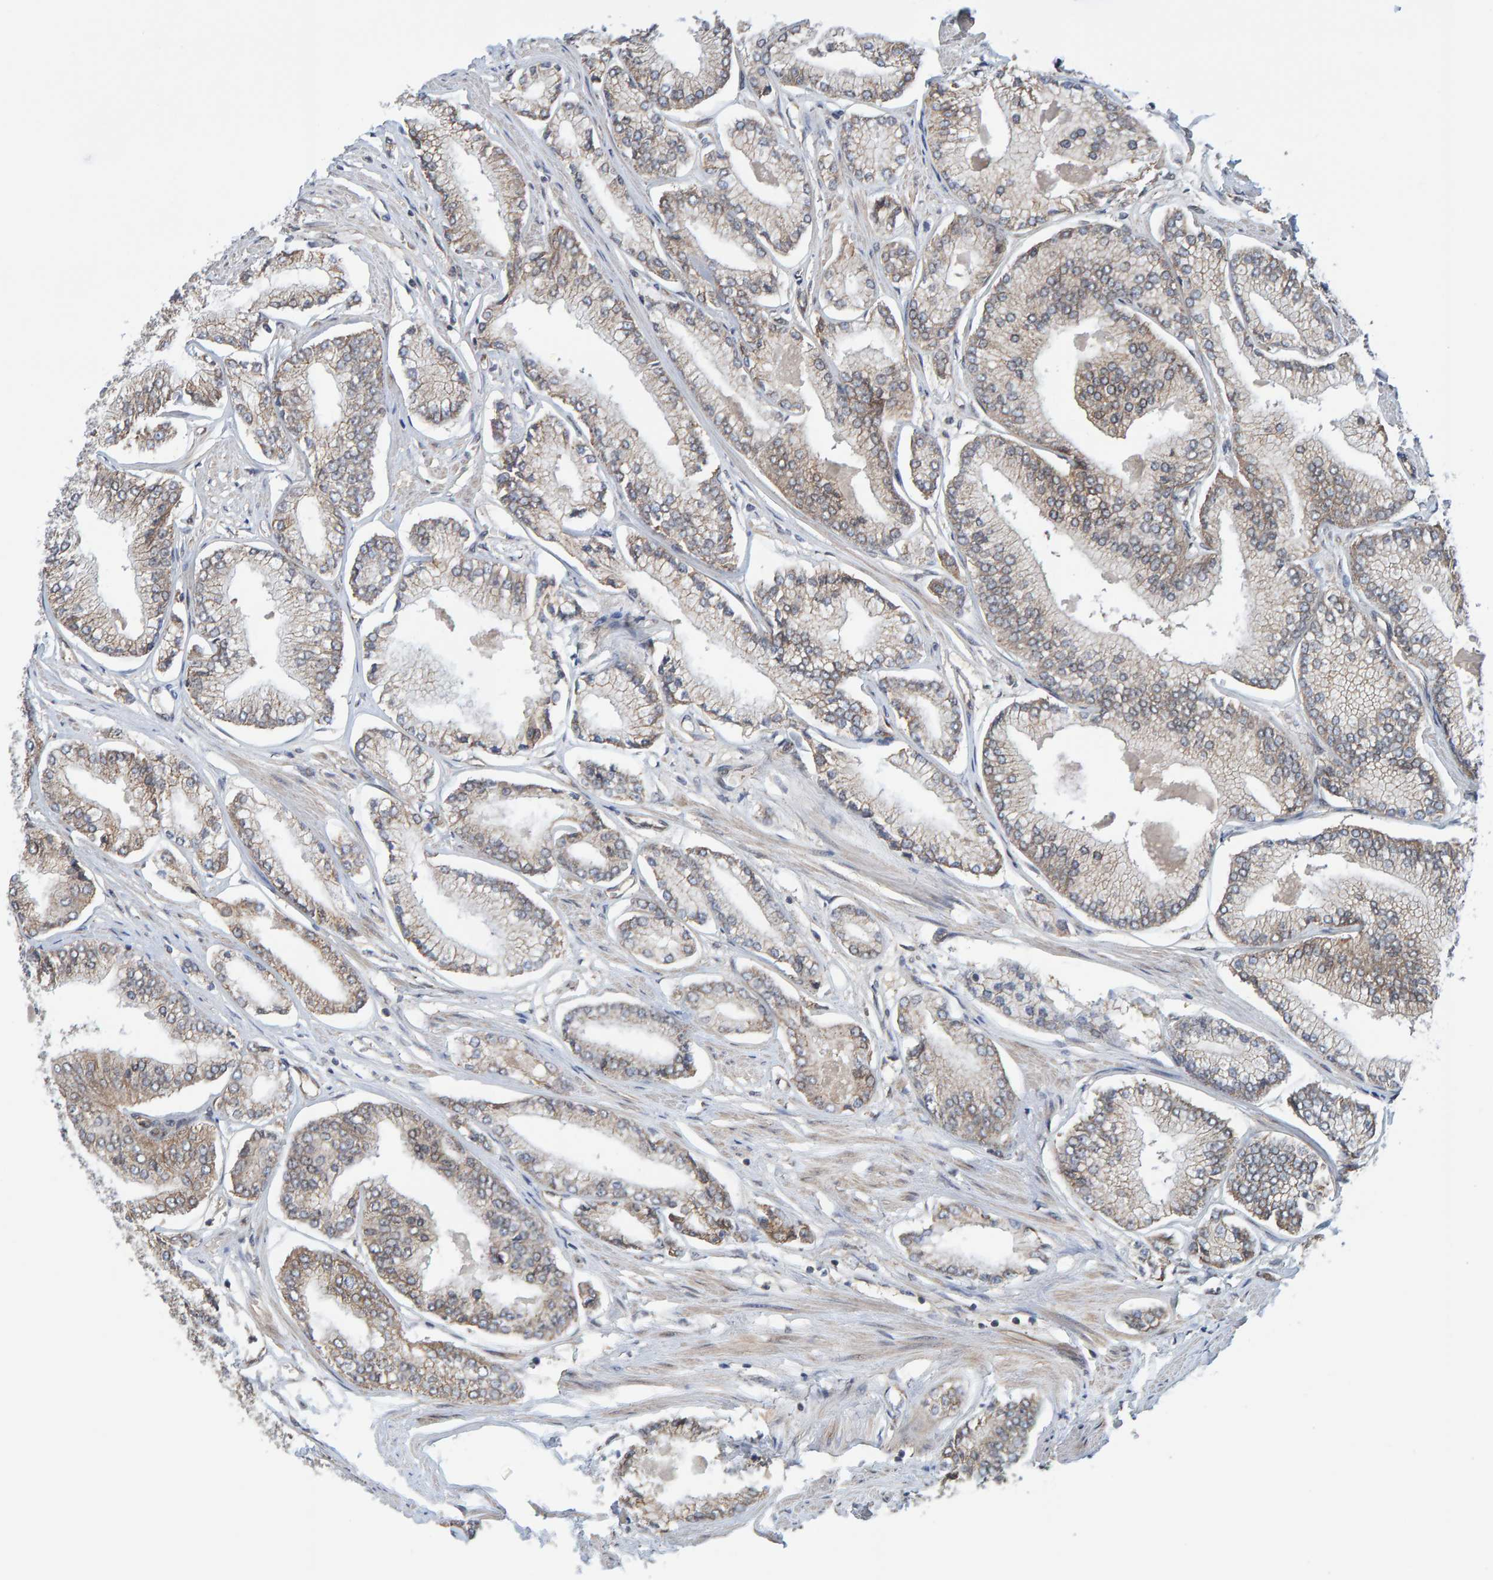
{"staining": {"intensity": "weak", "quantity": "25%-75%", "location": "cytoplasmic/membranous"}, "tissue": "prostate cancer", "cell_type": "Tumor cells", "image_type": "cancer", "snomed": [{"axis": "morphology", "description": "Adenocarcinoma, Low grade"}, {"axis": "topography", "description": "Prostate"}], "caption": "This is a photomicrograph of IHC staining of prostate cancer (adenocarcinoma (low-grade)), which shows weak staining in the cytoplasmic/membranous of tumor cells.", "gene": "SCRN2", "patient": {"sex": "male", "age": 52}}